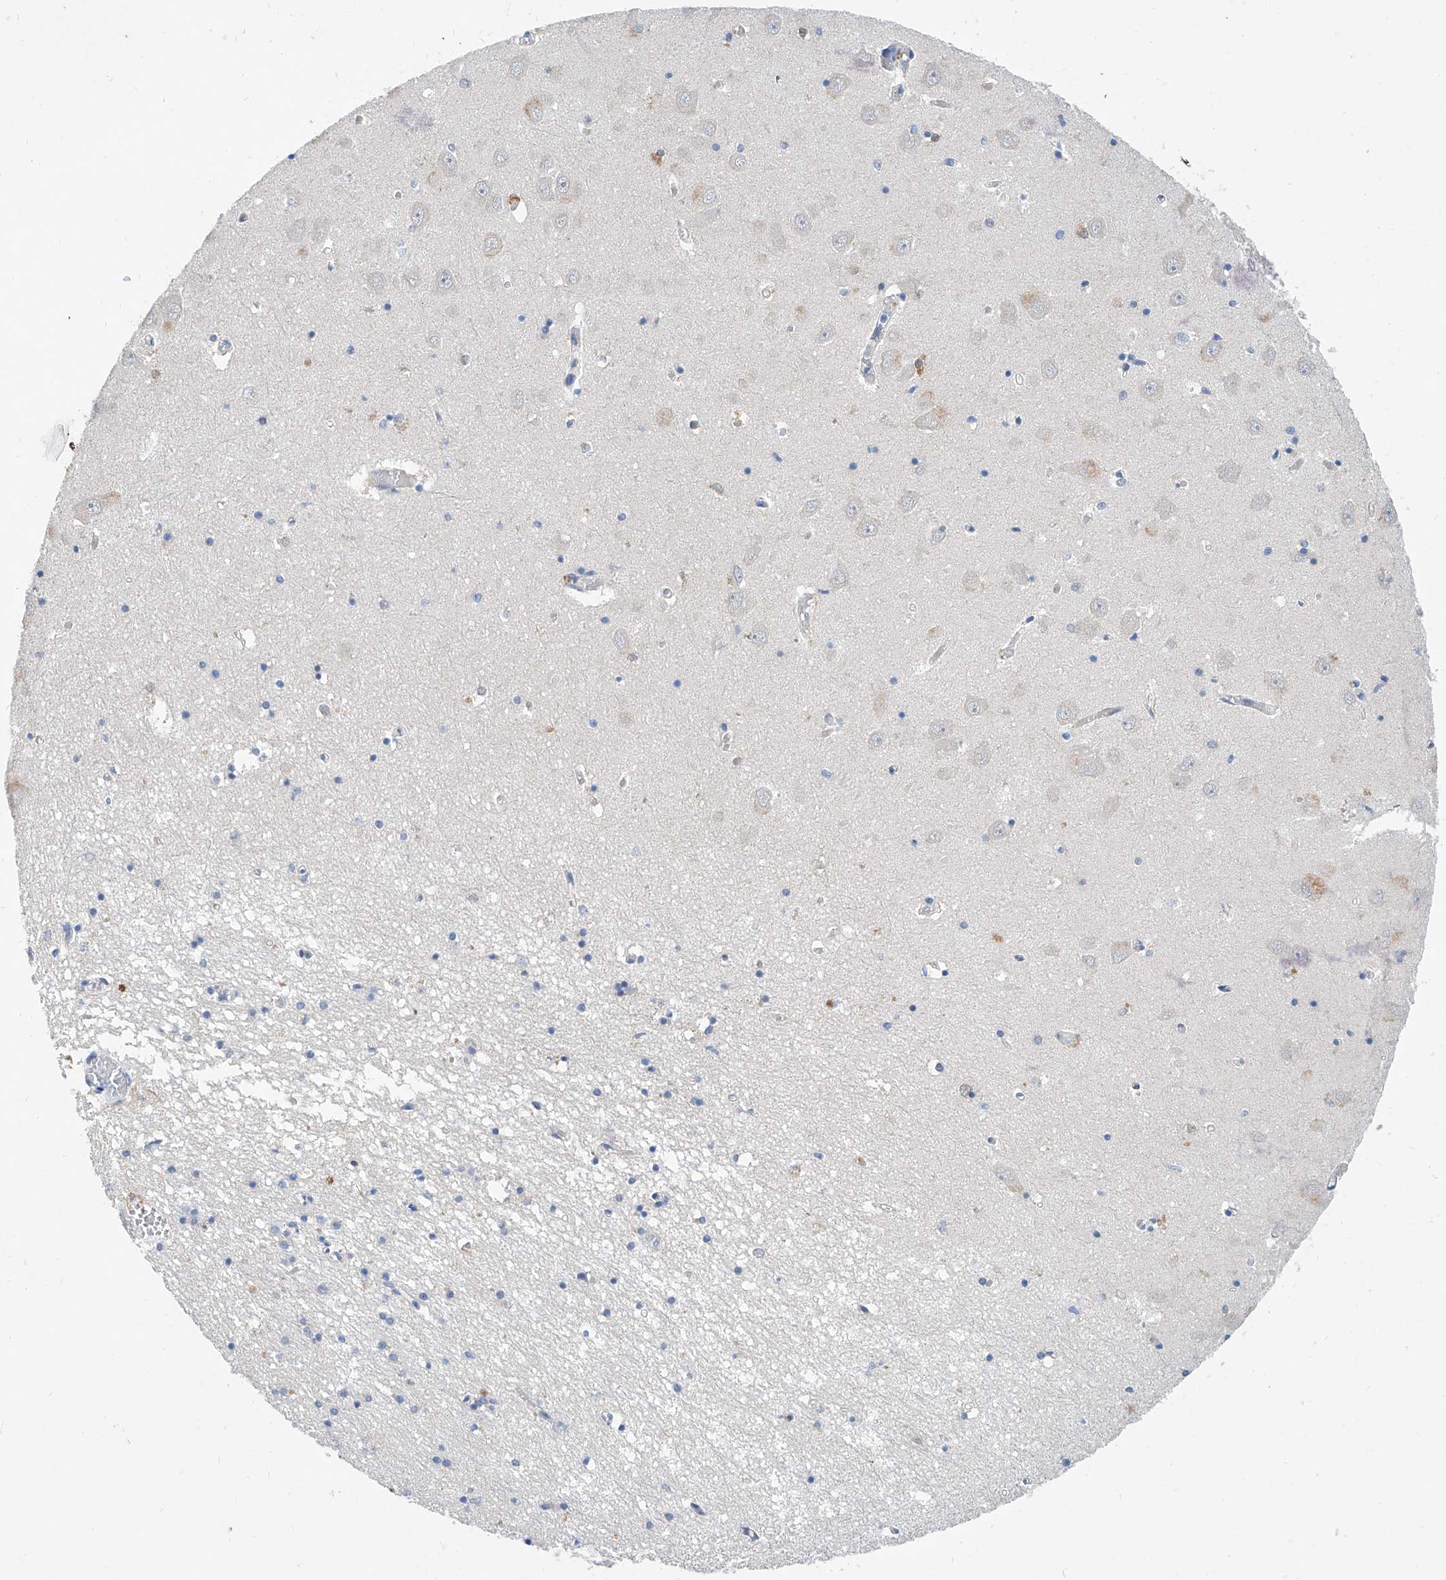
{"staining": {"intensity": "negative", "quantity": "none", "location": "none"}, "tissue": "hippocampus", "cell_type": "Glial cells", "image_type": "normal", "snomed": [{"axis": "morphology", "description": "Normal tissue, NOS"}, {"axis": "topography", "description": "Hippocampus"}], "caption": "DAB (3,3'-diaminobenzidine) immunohistochemical staining of normal human hippocampus reveals no significant staining in glial cells.", "gene": "BPTF", "patient": {"sex": "male", "age": 70}}